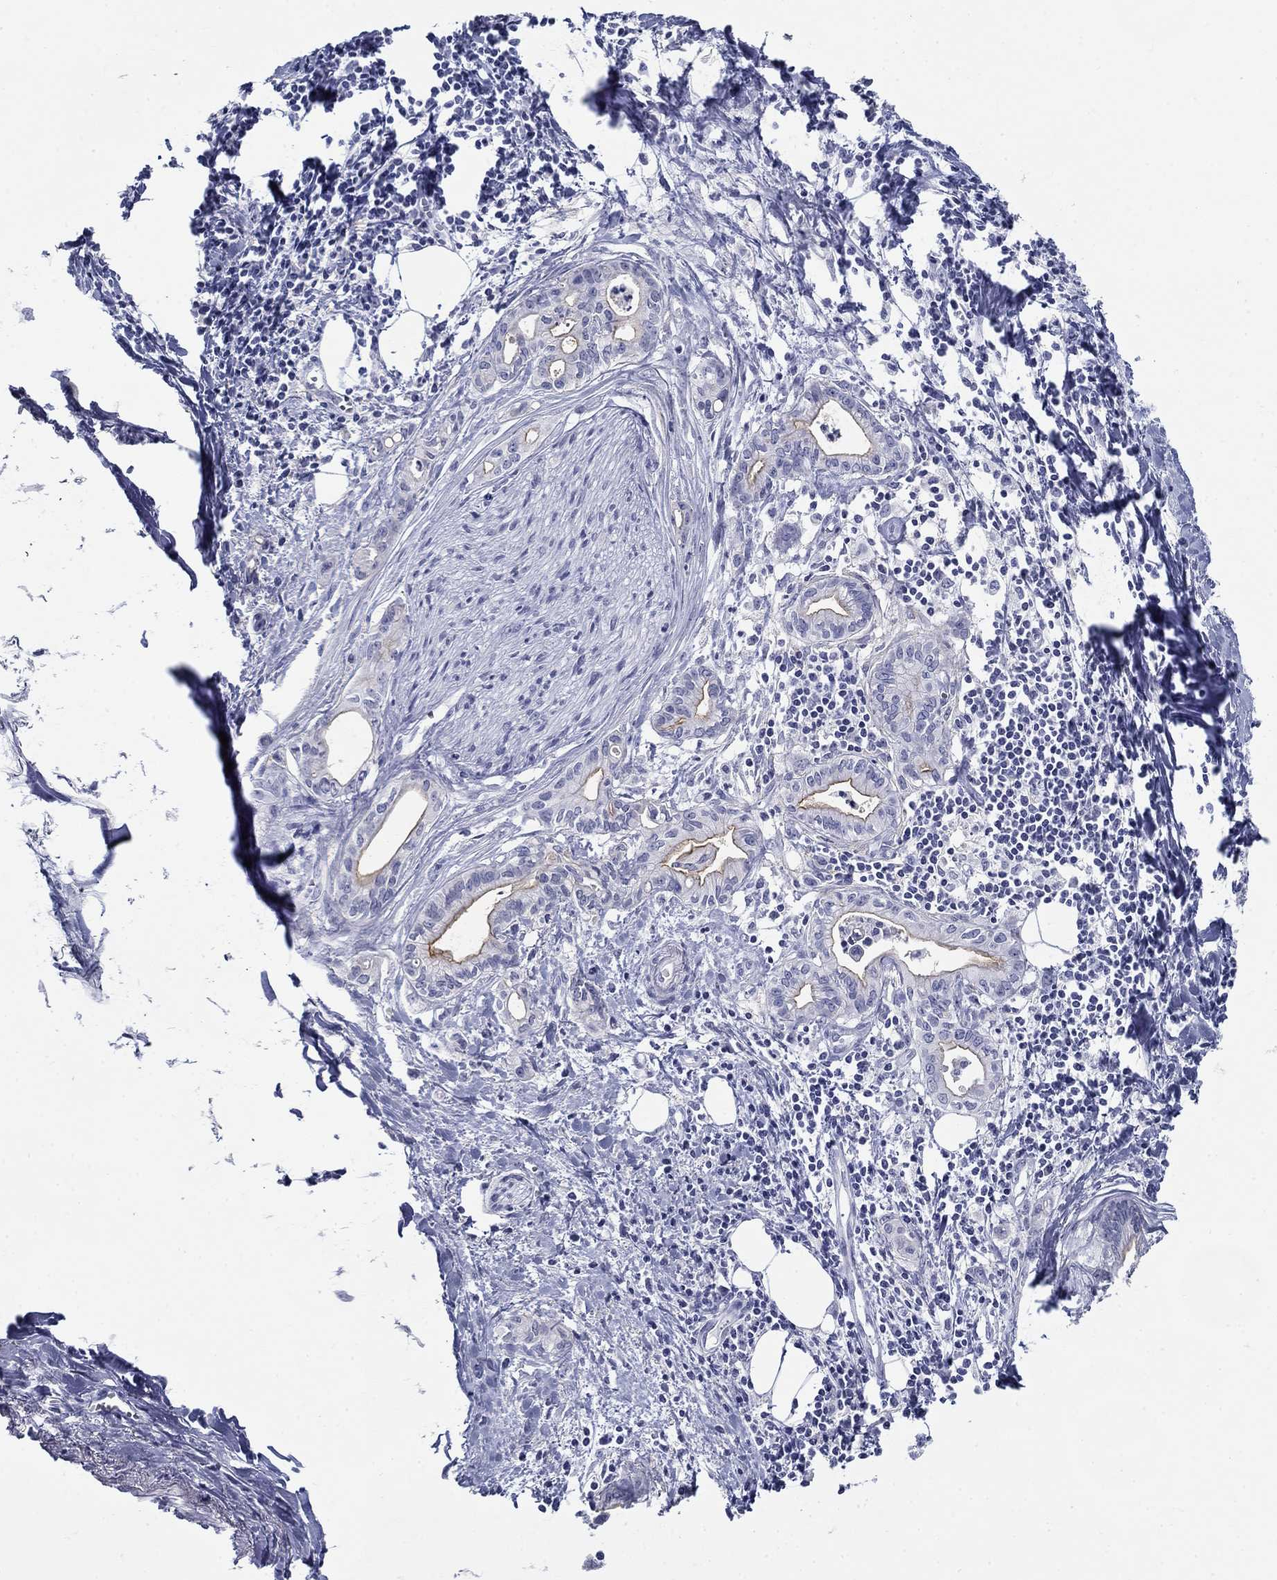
{"staining": {"intensity": "strong", "quantity": "<25%", "location": "cytoplasmic/membranous"}, "tissue": "pancreatic cancer", "cell_type": "Tumor cells", "image_type": "cancer", "snomed": [{"axis": "morphology", "description": "Adenocarcinoma, NOS"}, {"axis": "topography", "description": "Pancreas"}], "caption": "Protein staining shows strong cytoplasmic/membranous expression in about <25% of tumor cells in pancreatic cancer (adenocarcinoma).", "gene": "C4orf19", "patient": {"sex": "male", "age": 71}}